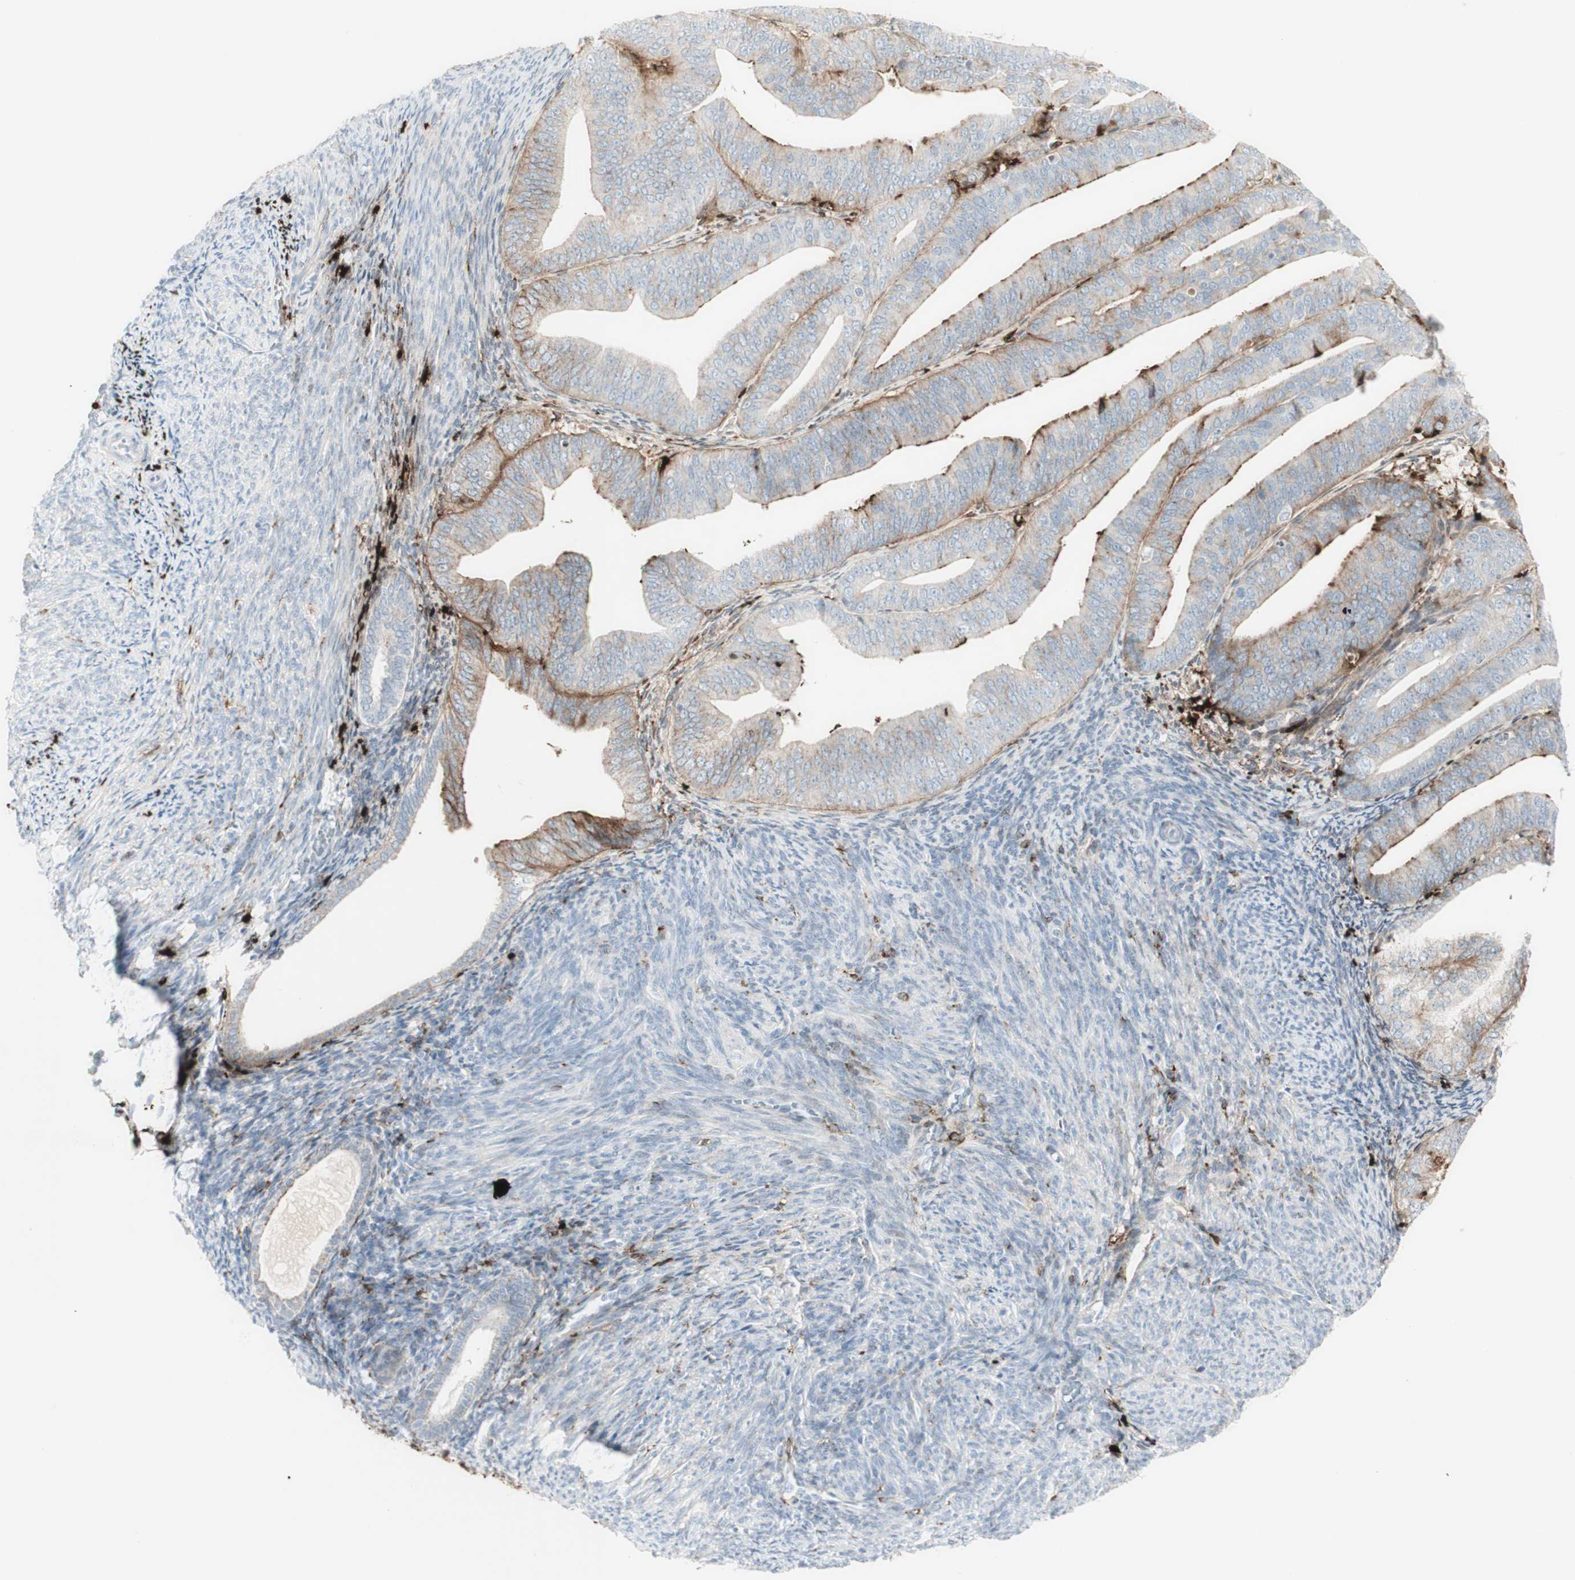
{"staining": {"intensity": "strong", "quantity": "<25%", "location": "cytoplasmic/membranous"}, "tissue": "endometrial cancer", "cell_type": "Tumor cells", "image_type": "cancer", "snomed": [{"axis": "morphology", "description": "Adenocarcinoma, NOS"}, {"axis": "topography", "description": "Endometrium"}], "caption": "Tumor cells demonstrate medium levels of strong cytoplasmic/membranous expression in approximately <25% of cells in endometrial cancer. (DAB (3,3'-diaminobenzidine) IHC with brightfield microscopy, high magnification).", "gene": "MDK", "patient": {"sex": "female", "age": 63}}